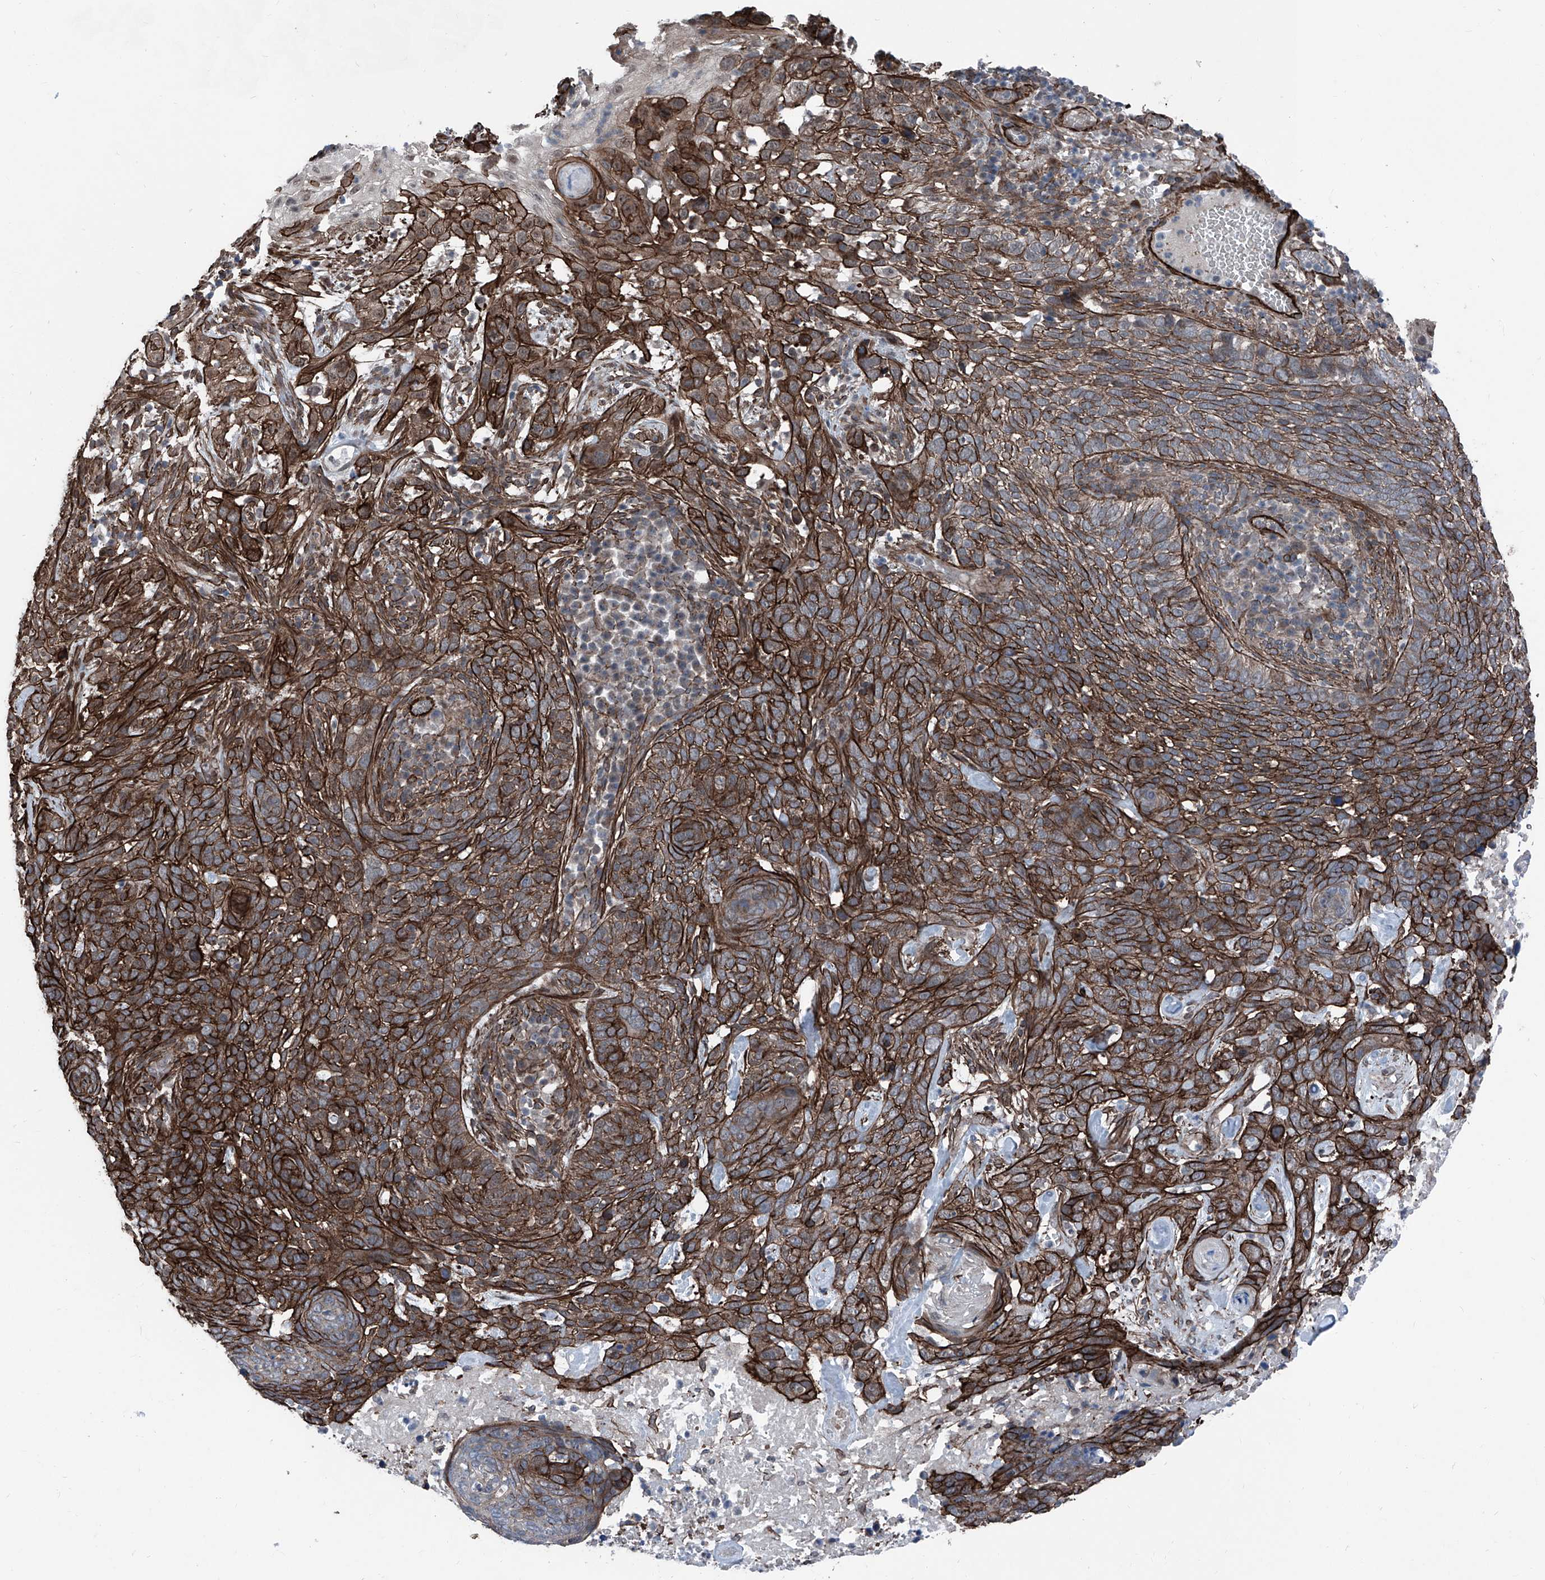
{"staining": {"intensity": "strong", "quantity": ">75%", "location": "cytoplasmic/membranous"}, "tissue": "skin cancer", "cell_type": "Tumor cells", "image_type": "cancer", "snomed": [{"axis": "morphology", "description": "Basal cell carcinoma"}, {"axis": "topography", "description": "Skin"}], "caption": "Human basal cell carcinoma (skin) stained for a protein (brown) shows strong cytoplasmic/membranous positive staining in about >75% of tumor cells.", "gene": "COA7", "patient": {"sex": "female", "age": 64}}